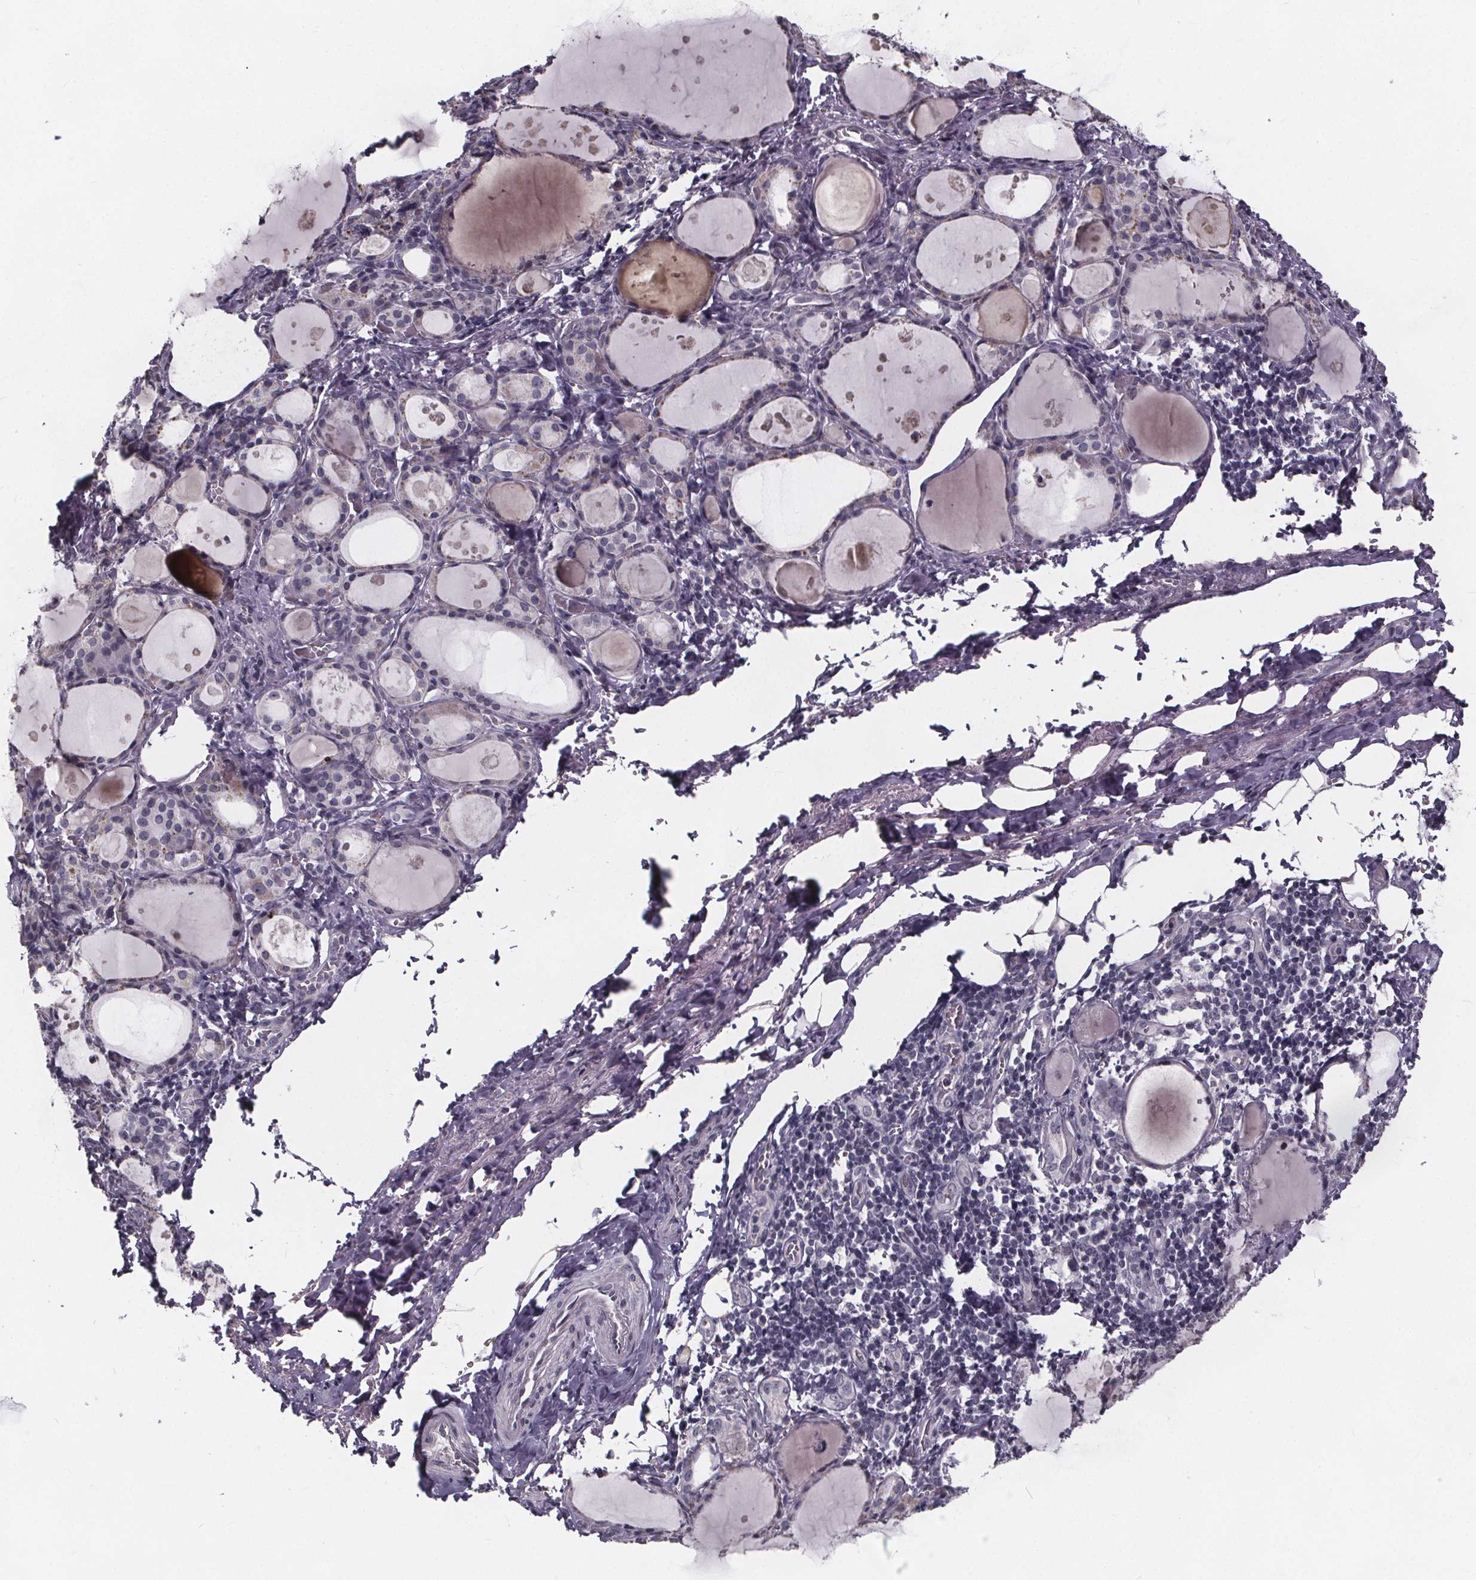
{"staining": {"intensity": "negative", "quantity": "none", "location": "none"}, "tissue": "thyroid gland", "cell_type": "Glandular cells", "image_type": "normal", "snomed": [{"axis": "morphology", "description": "Normal tissue, NOS"}, {"axis": "topography", "description": "Thyroid gland"}], "caption": "Thyroid gland was stained to show a protein in brown. There is no significant positivity in glandular cells. The staining is performed using DAB brown chromogen with nuclei counter-stained in using hematoxylin.", "gene": "FAM181B", "patient": {"sex": "male", "age": 68}}